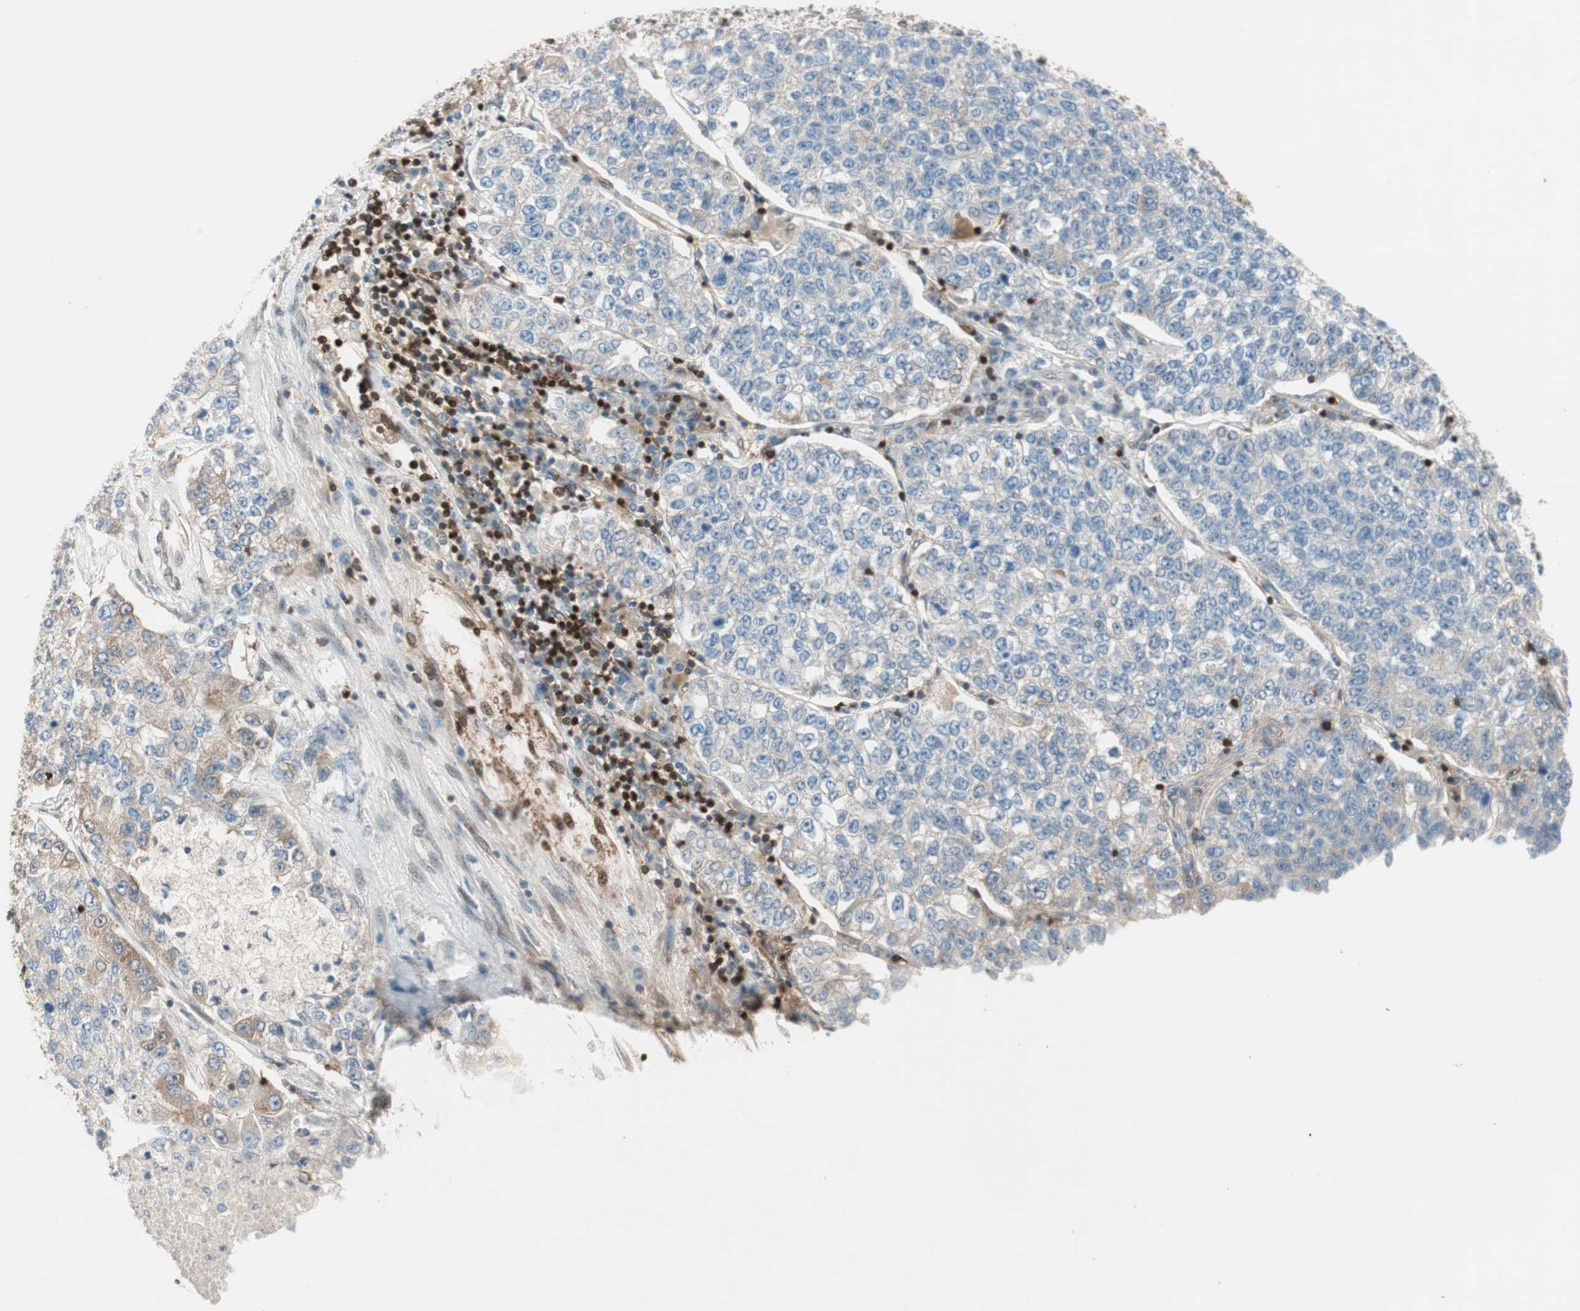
{"staining": {"intensity": "weak", "quantity": "25%-75%", "location": "cytoplasmic/membranous"}, "tissue": "lung cancer", "cell_type": "Tumor cells", "image_type": "cancer", "snomed": [{"axis": "morphology", "description": "Adenocarcinoma, NOS"}, {"axis": "topography", "description": "Lung"}], "caption": "The histopathology image displays a brown stain indicating the presence of a protein in the cytoplasmic/membranous of tumor cells in lung cancer.", "gene": "BIN1", "patient": {"sex": "male", "age": 49}}